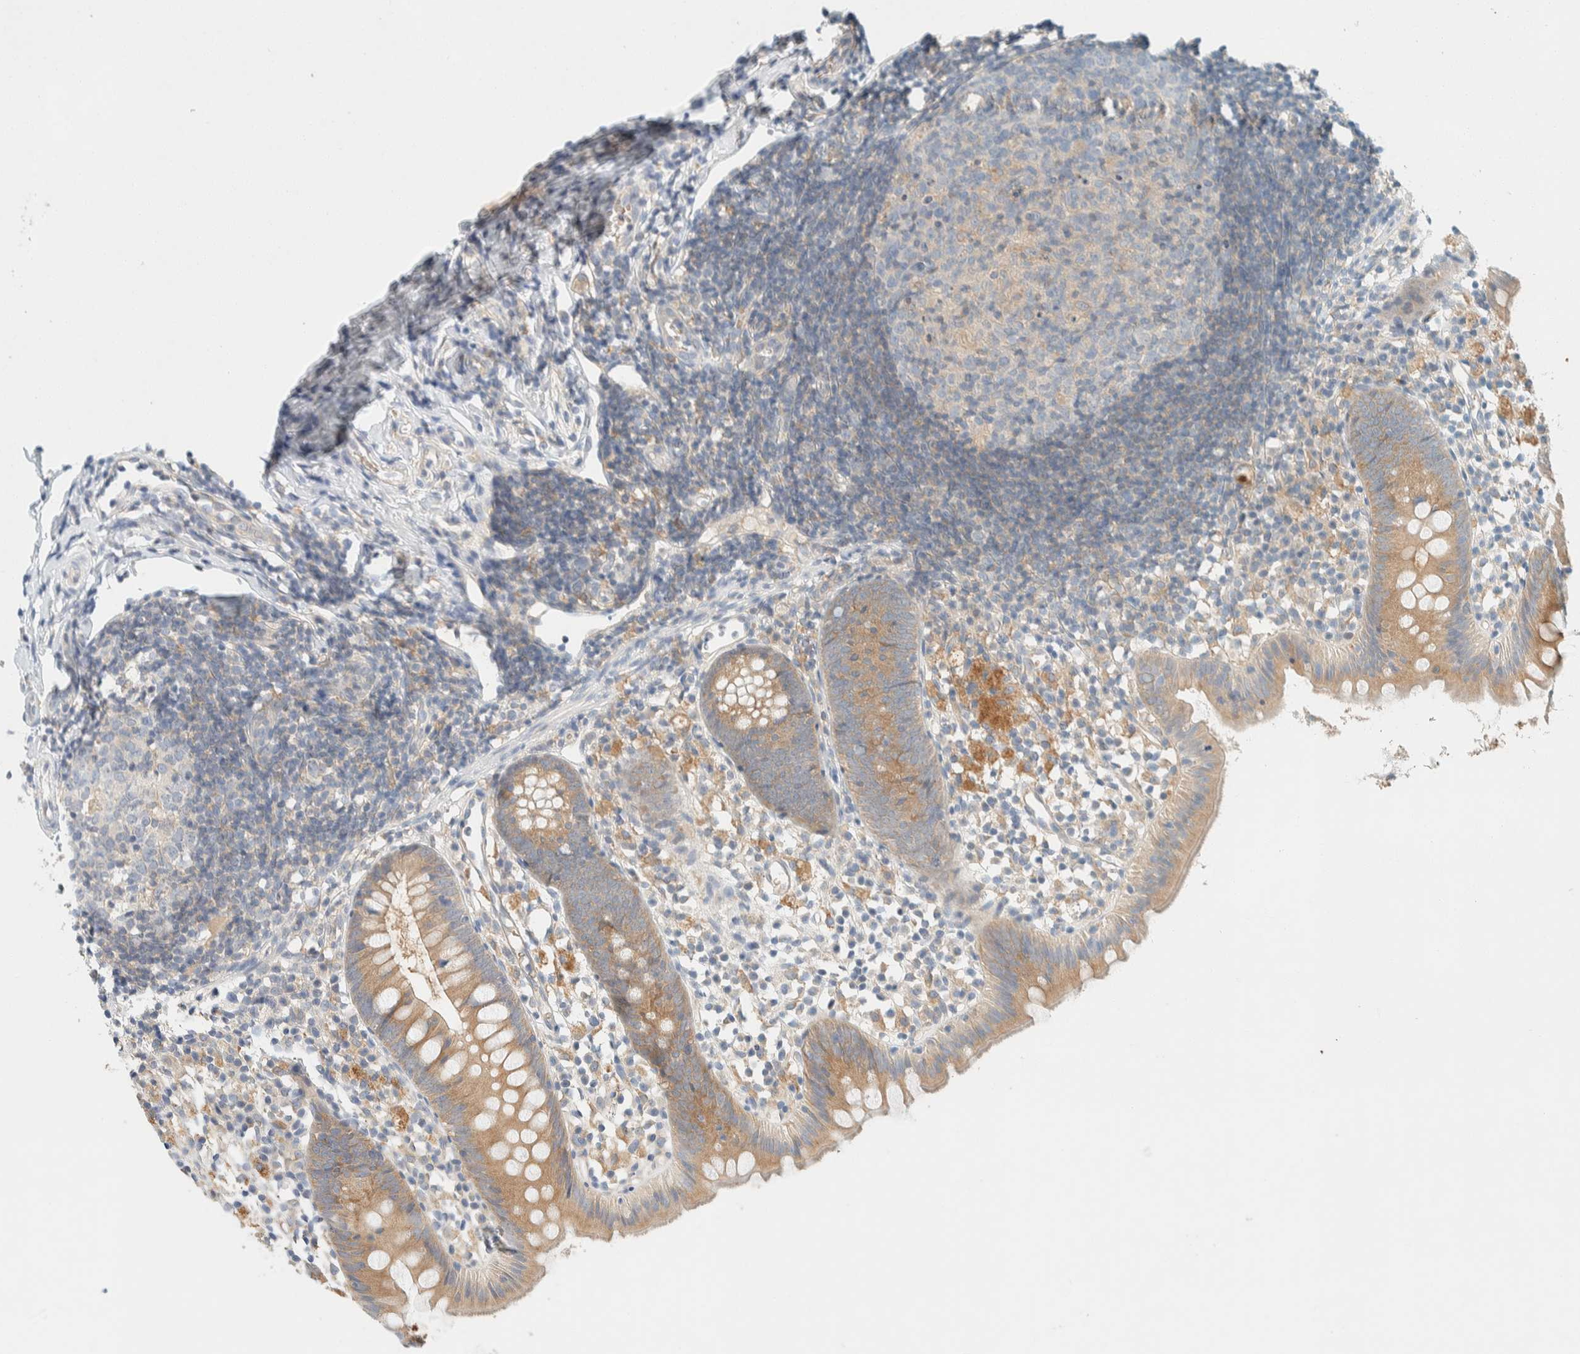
{"staining": {"intensity": "moderate", "quantity": ">75%", "location": "cytoplasmic/membranous"}, "tissue": "appendix", "cell_type": "Glandular cells", "image_type": "normal", "snomed": [{"axis": "morphology", "description": "Normal tissue, NOS"}, {"axis": "topography", "description": "Appendix"}], "caption": "An image of appendix stained for a protein exhibits moderate cytoplasmic/membranous brown staining in glandular cells. The staining is performed using DAB brown chromogen to label protein expression. The nuclei are counter-stained blue using hematoxylin.", "gene": "SUMF2", "patient": {"sex": "female", "age": 20}}